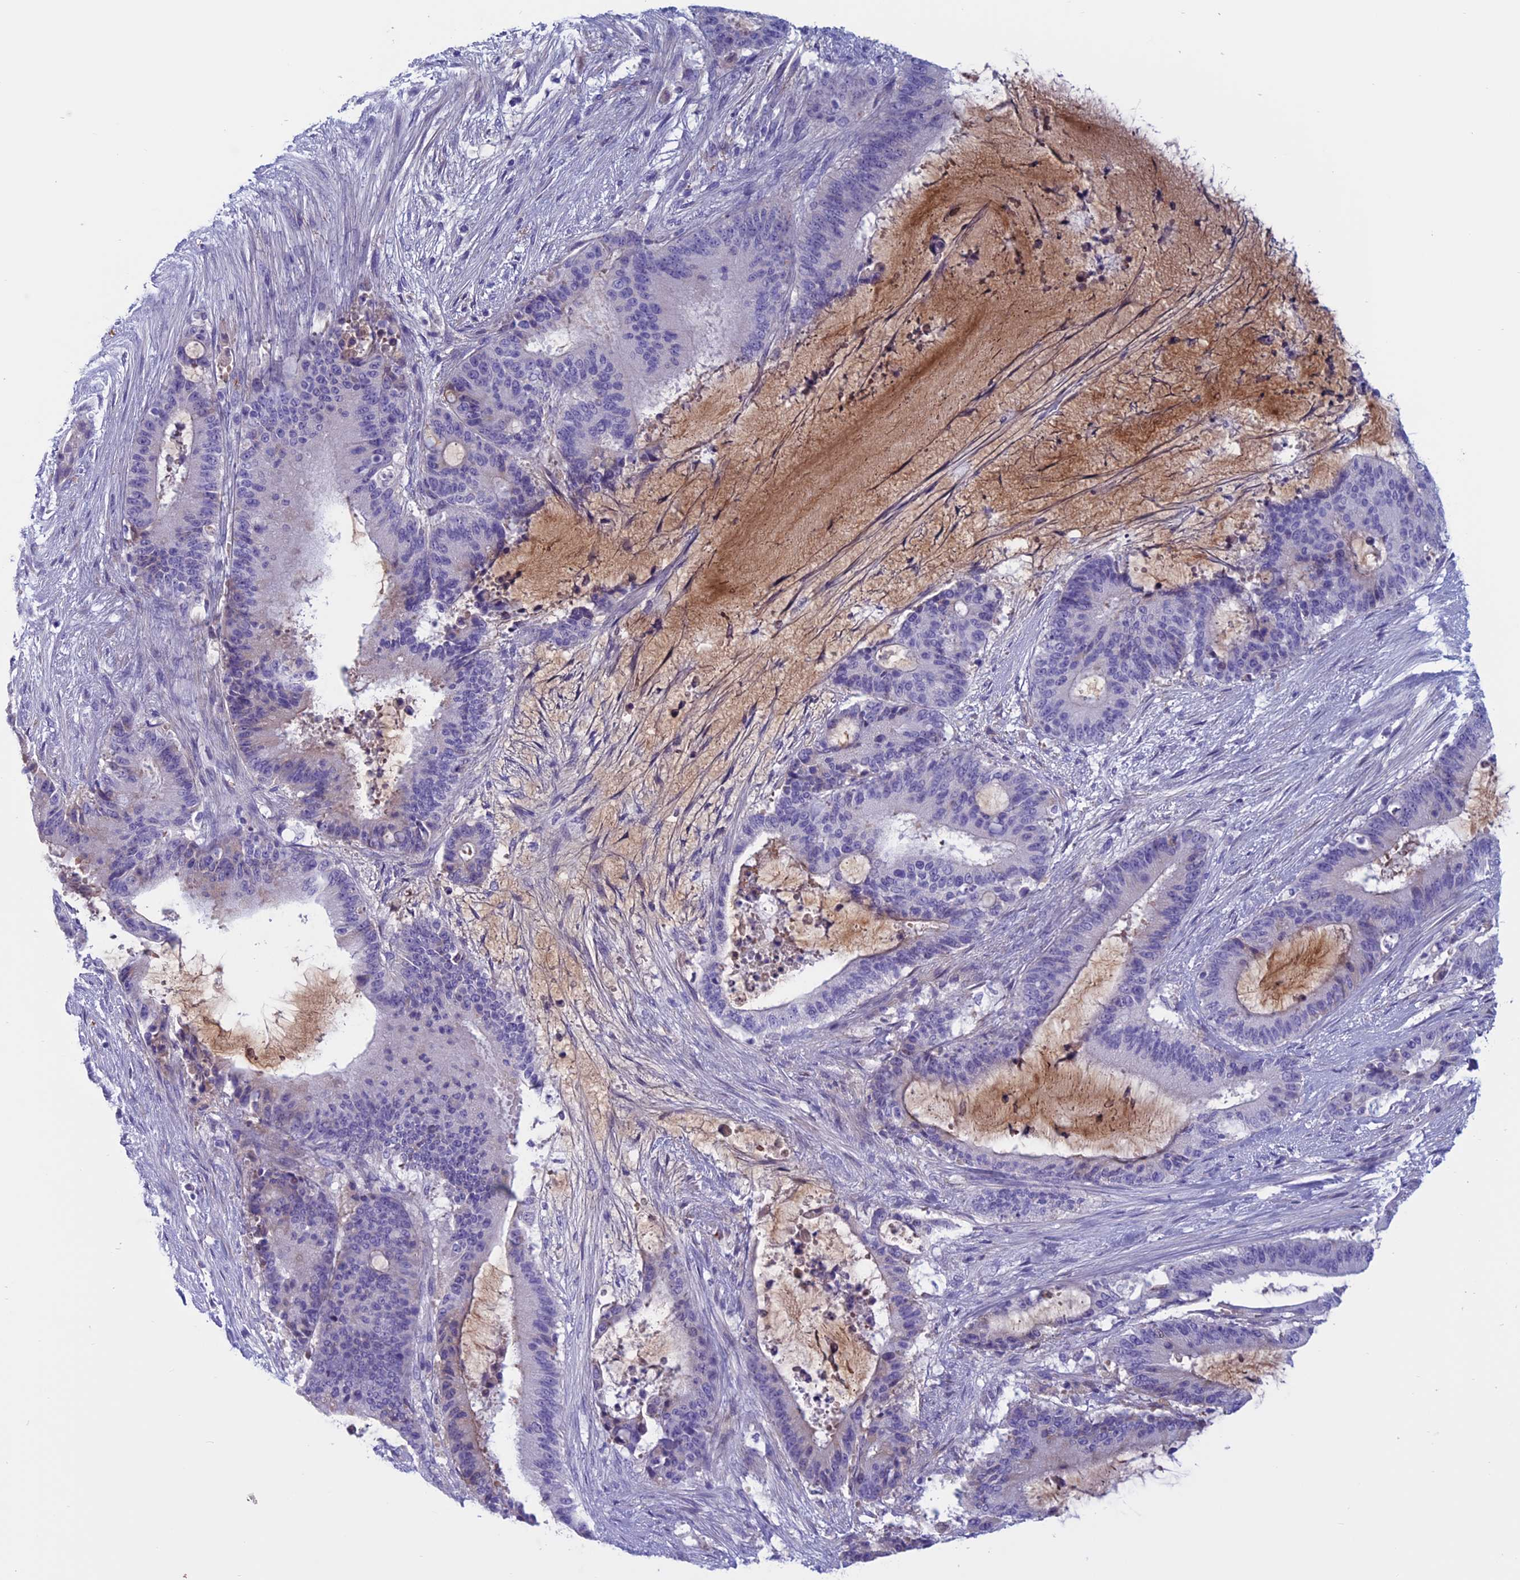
{"staining": {"intensity": "negative", "quantity": "none", "location": "none"}, "tissue": "liver cancer", "cell_type": "Tumor cells", "image_type": "cancer", "snomed": [{"axis": "morphology", "description": "Normal tissue, NOS"}, {"axis": "morphology", "description": "Cholangiocarcinoma"}, {"axis": "topography", "description": "Liver"}, {"axis": "topography", "description": "Peripheral nerve tissue"}], "caption": "This is an immunohistochemistry (IHC) micrograph of liver cancer (cholangiocarcinoma). There is no expression in tumor cells.", "gene": "ANGPTL2", "patient": {"sex": "female", "age": 73}}